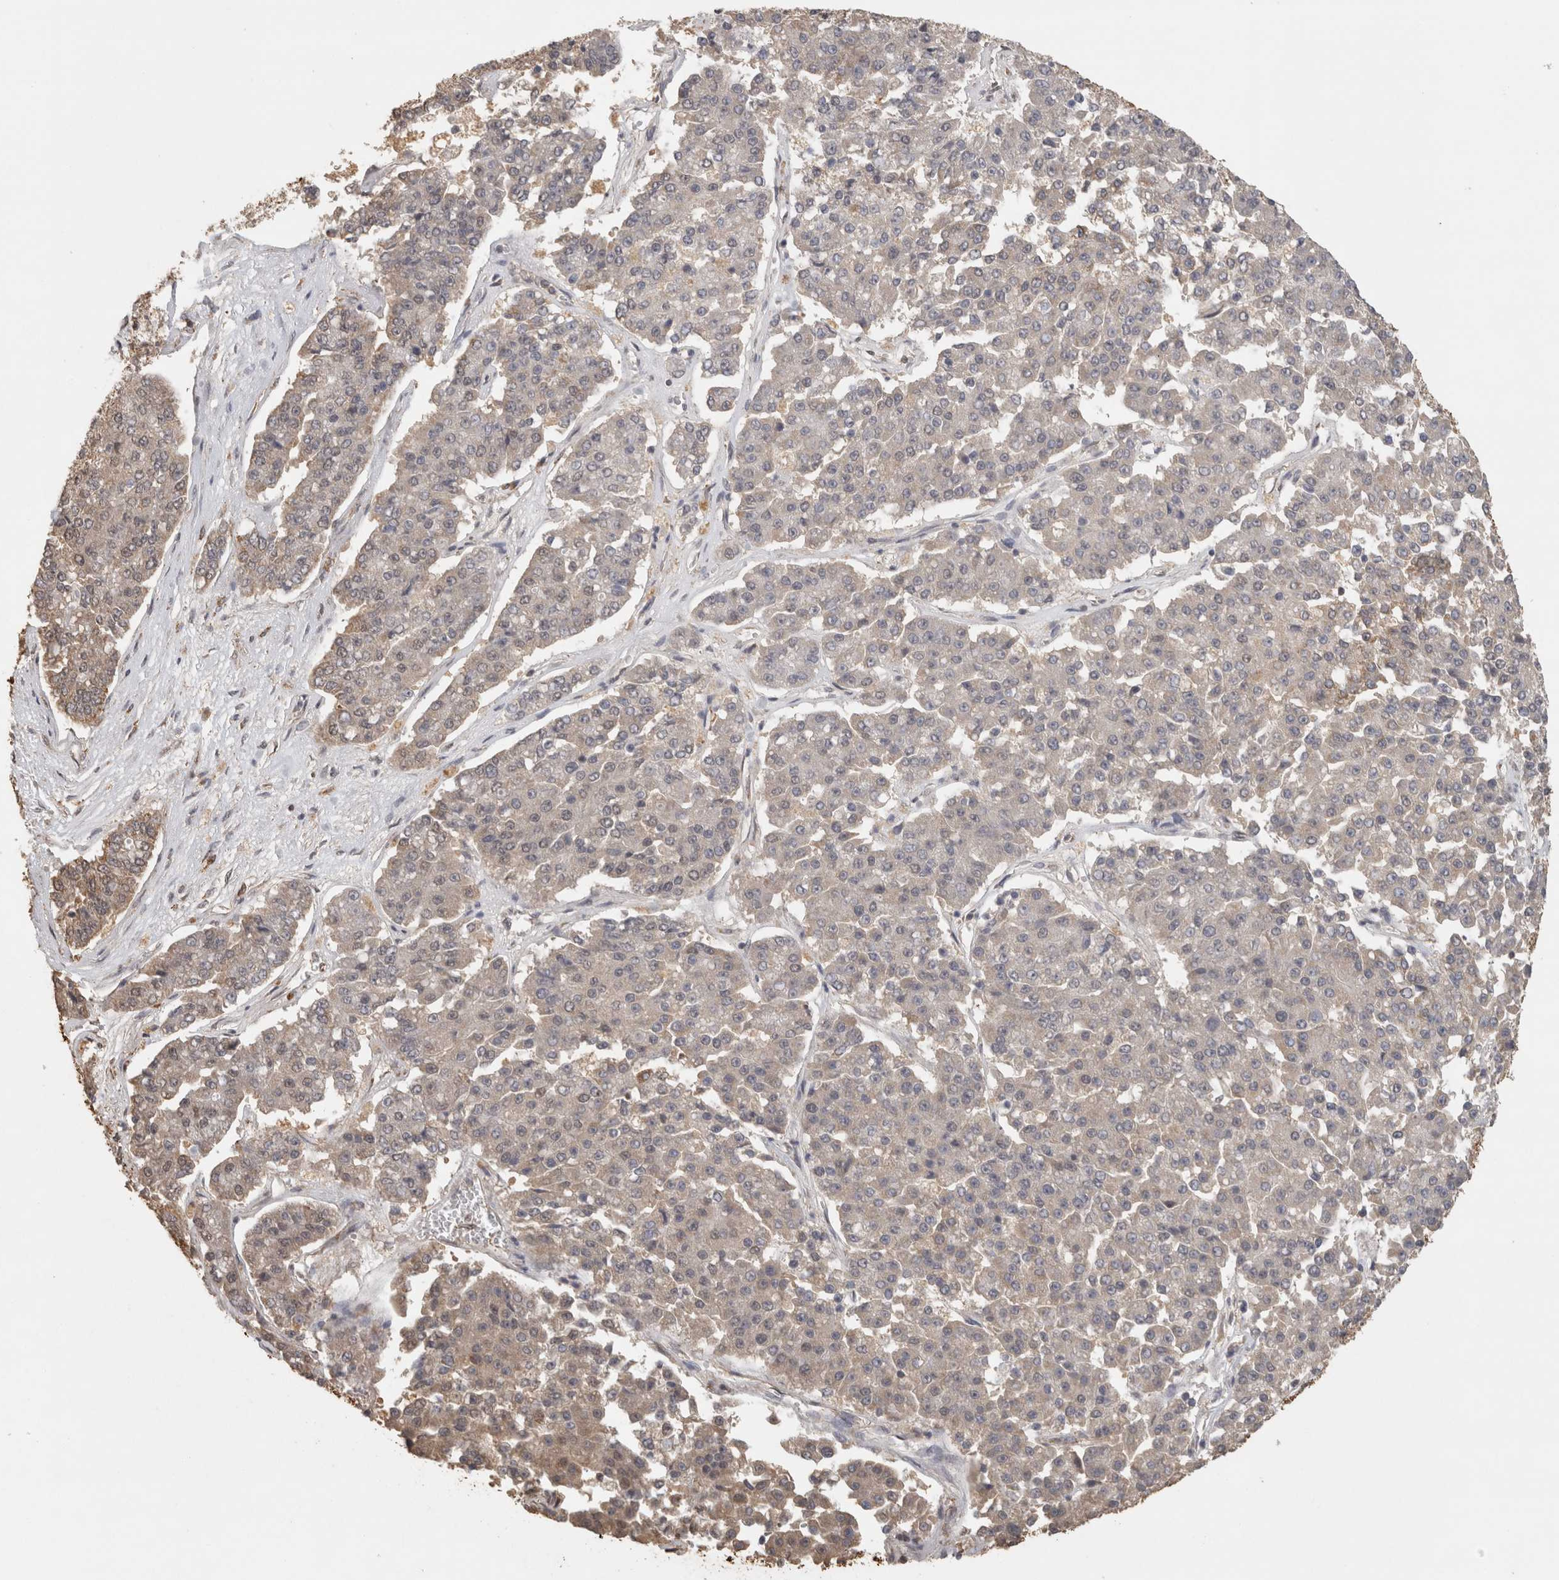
{"staining": {"intensity": "weak", "quantity": "<25%", "location": "cytoplasmic/membranous"}, "tissue": "pancreatic cancer", "cell_type": "Tumor cells", "image_type": "cancer", "snomed": [{"axis": "morphology", "description": "Adenocarcinoma, NOS"}, {"axis": "topography", "description": "Pancreas"}], "caption": "A photomicrograph of pancreatic cancer stained for a protein shows no brown staining in tumor cells.", "gene": "BNIP3L", "patient": {"sex": "male", "age": 50}}